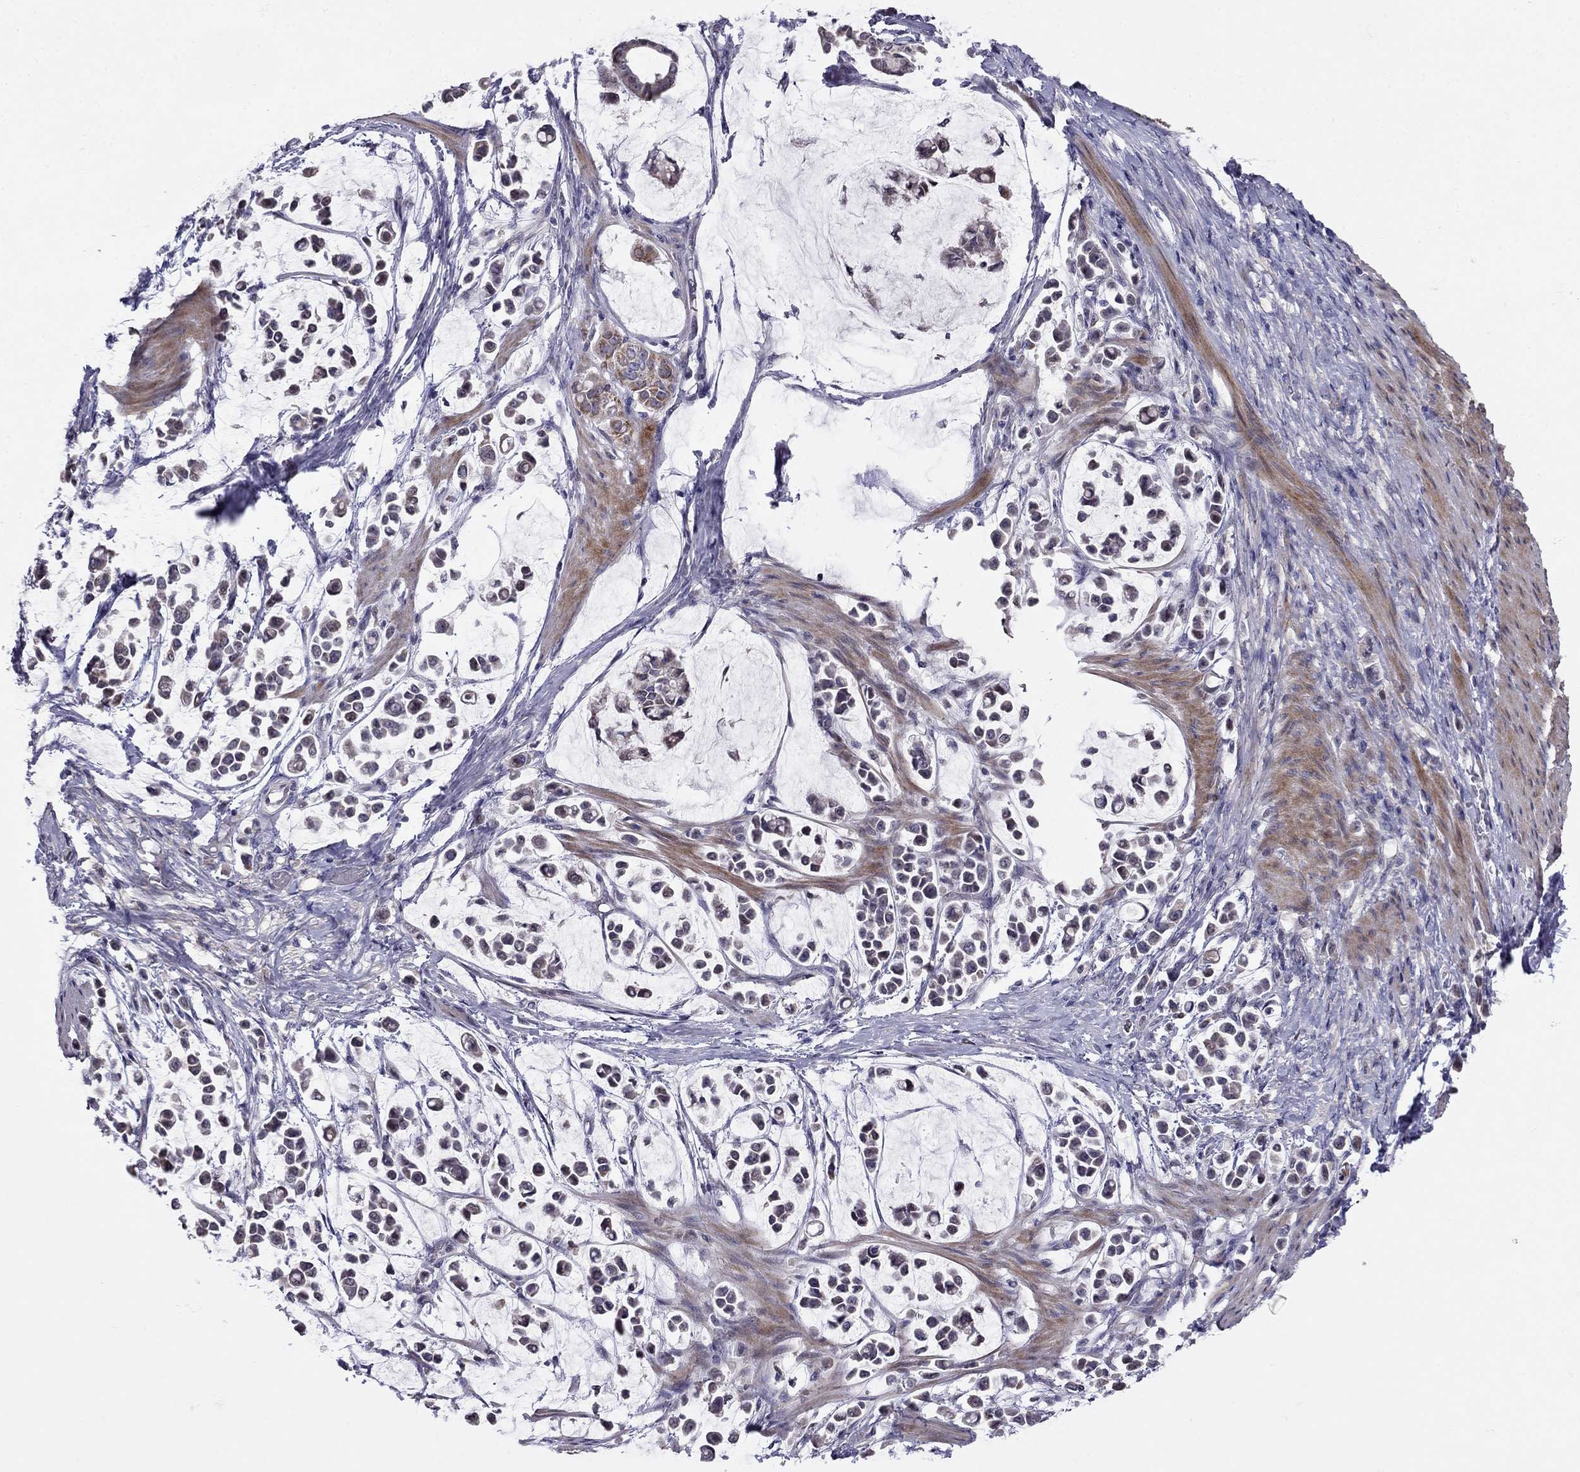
{"staining": {"intensity": "negative", "quantity": "none", "location": "none"}, "tissue": "stomach cancer", "cell_type": "Tumor cells", "image_type": "cancer", "snomed": [{"axis": "morphology", "description": "Adenocarcinoma, NOS"}, {"axis": "topography", "description": "Stomach"}], "caption": "Immunohistochemical staining of stomach cancer (adenocarcinoma) demonstrates no significant positivity in tumor cells. (Stains: DAB IHC with hematoxylin counter stain, Microscopy: brightfield microscopy at high magnification).", "gene": "LRRC39", "patient": {"sex": "male", "age": 82}}